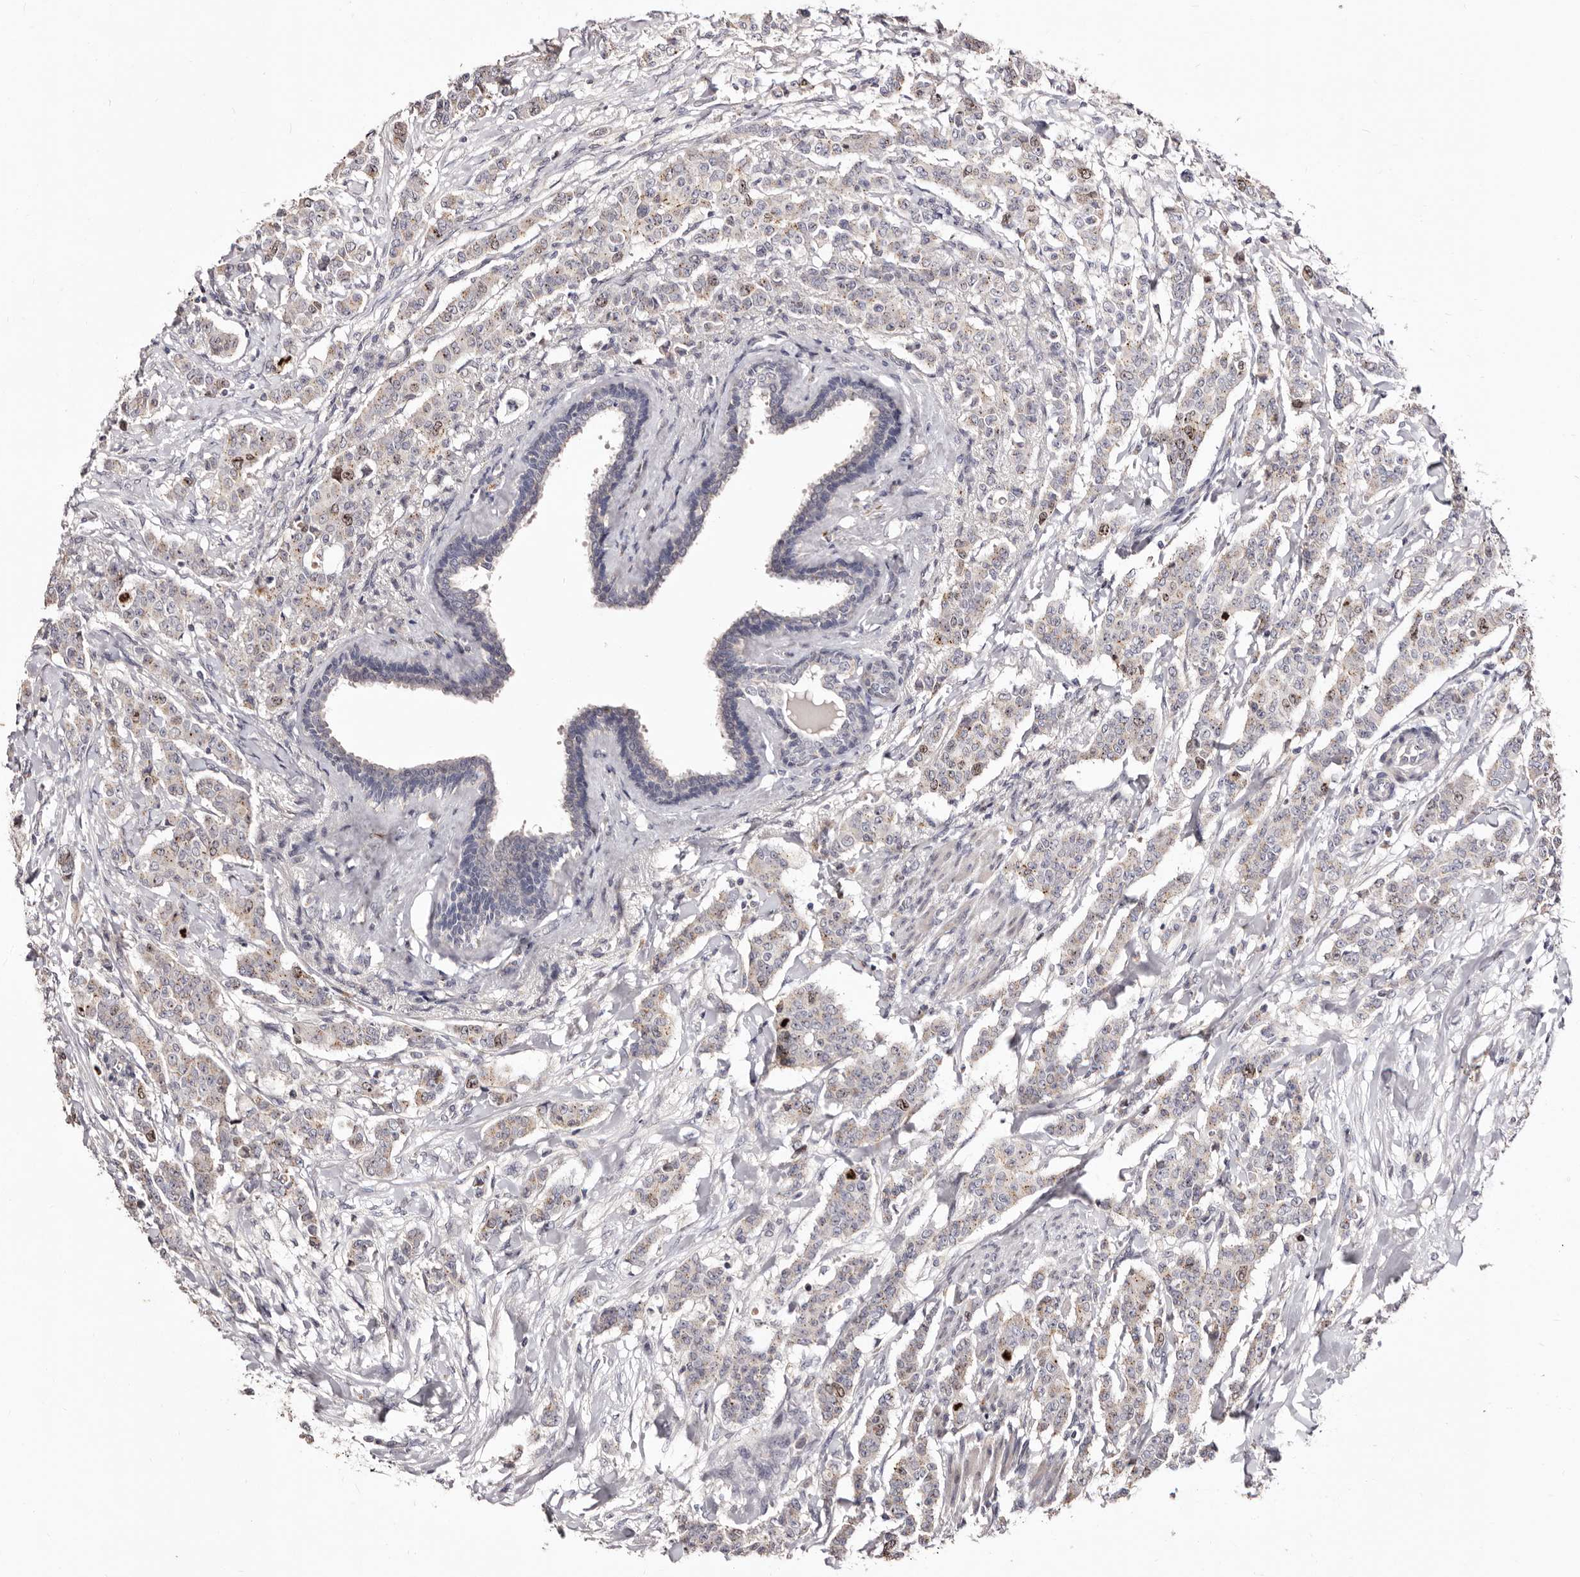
{"staining": {"intensity": "moderate", "quantity": "<25%", "location": "nuclear"}, "tissue": "breast cancer", "cell_type": "Tumor cells", "image_type": "cancer", "snomed": [{"axis": "morphology", "description": "Duct carcinoma"}, {"axis": "topography", "description": "Breast"}], "caption": "This is a micrograph of immunohistochemistry staining of breast intraductal carcinoma, which shows moderate positivity in the nuclear of tumor cells.", "gene": "CDCA8", "patient": {"sex": "female", "age": 40}}